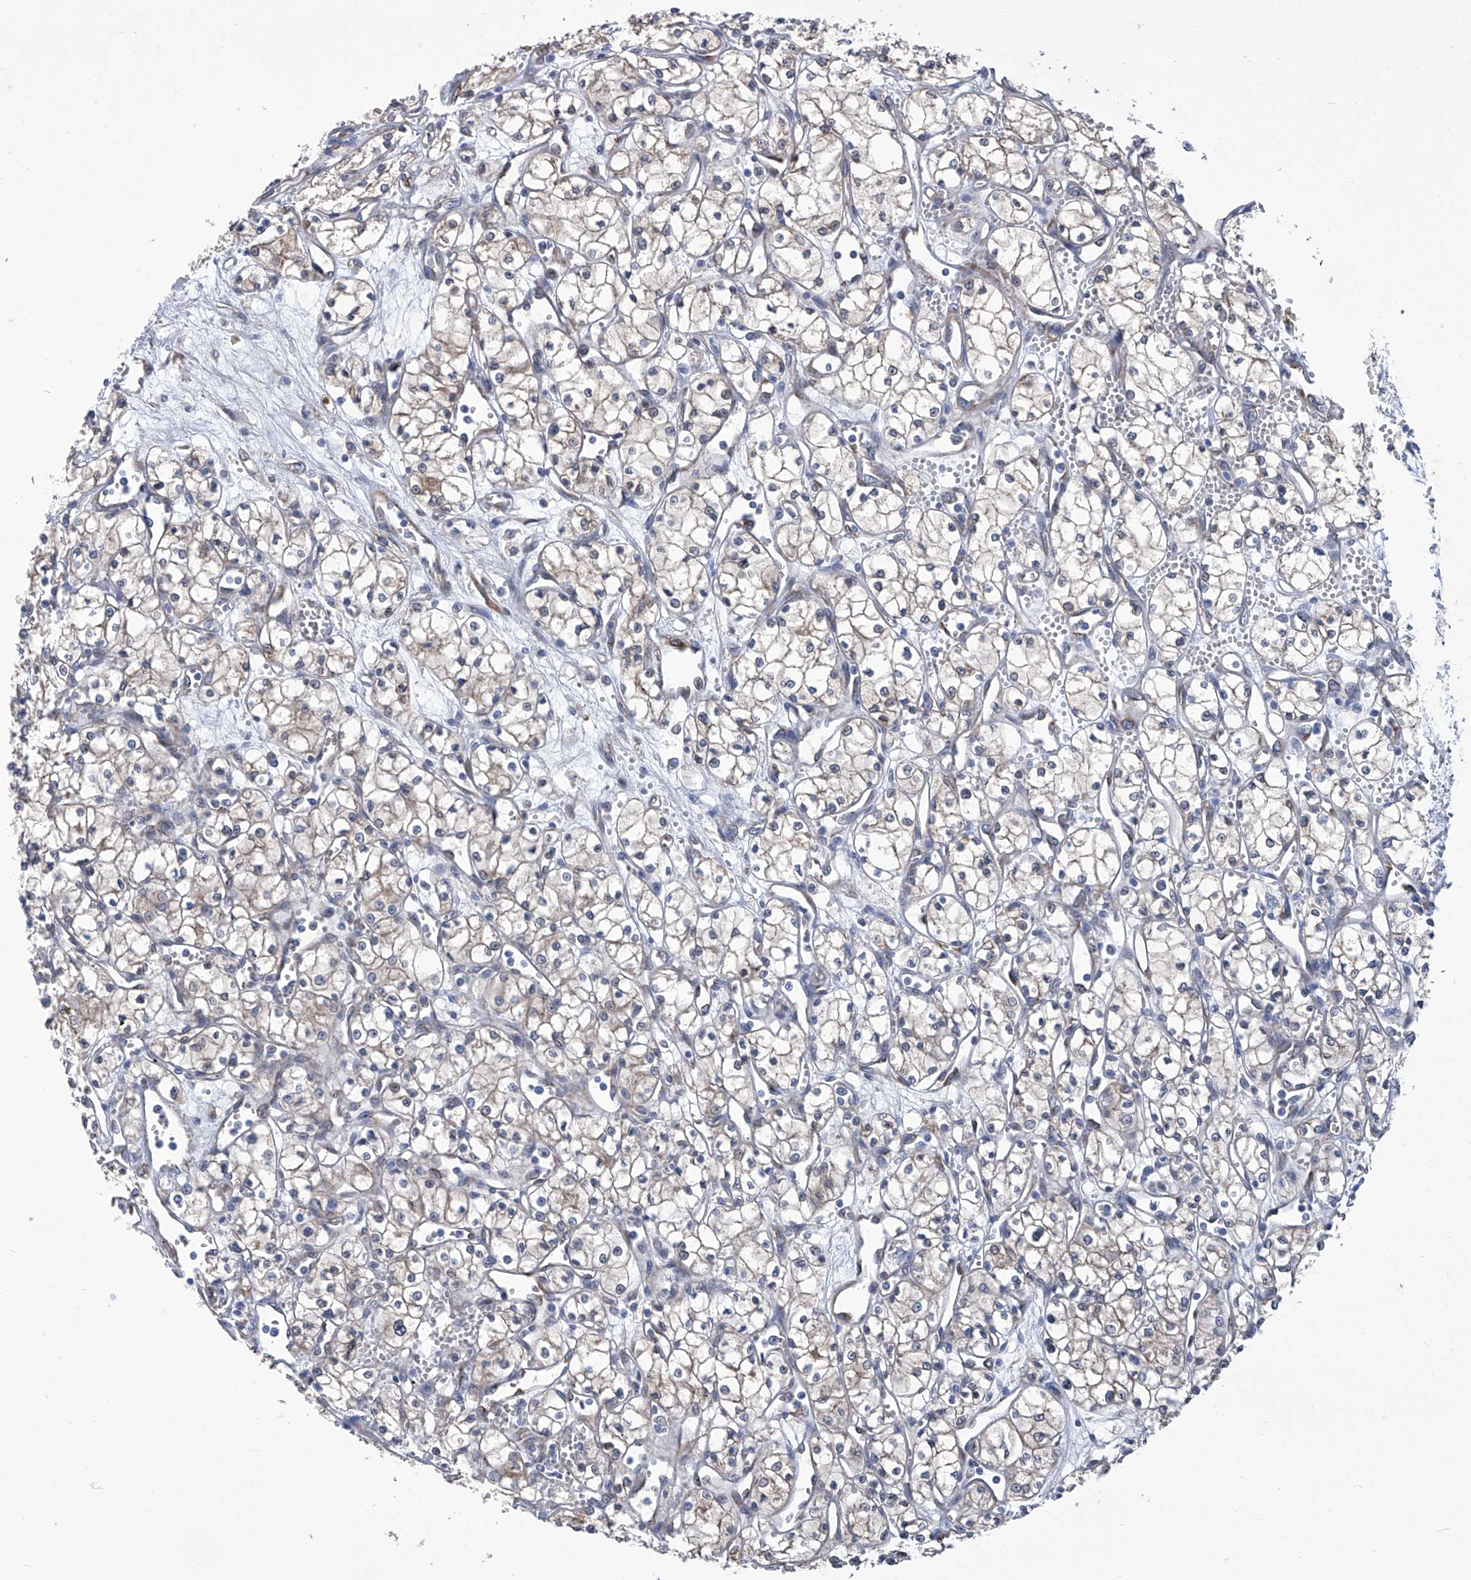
{"staining": {"intensity": "weak", "quantity": "<25%", "location": "cytoplasmic/membranous"}, "tissue": "renal cancer", "cell_type": "Tumor cells", "image_type": "cancer", "snomed": [{"axis": "morphology", "description": "Adenocarcinoma, NOS"}, {"axis": "topography", "description": "Kidney"}], "caption": "Immunohistochemistry image of neoplastic tissue: human adenocarcinoma (renal) stained with DAB exhibits no significant protein positivity in tumor cells.", "gene": "SMS", "patient": {"sex": "male", "age": 59}}